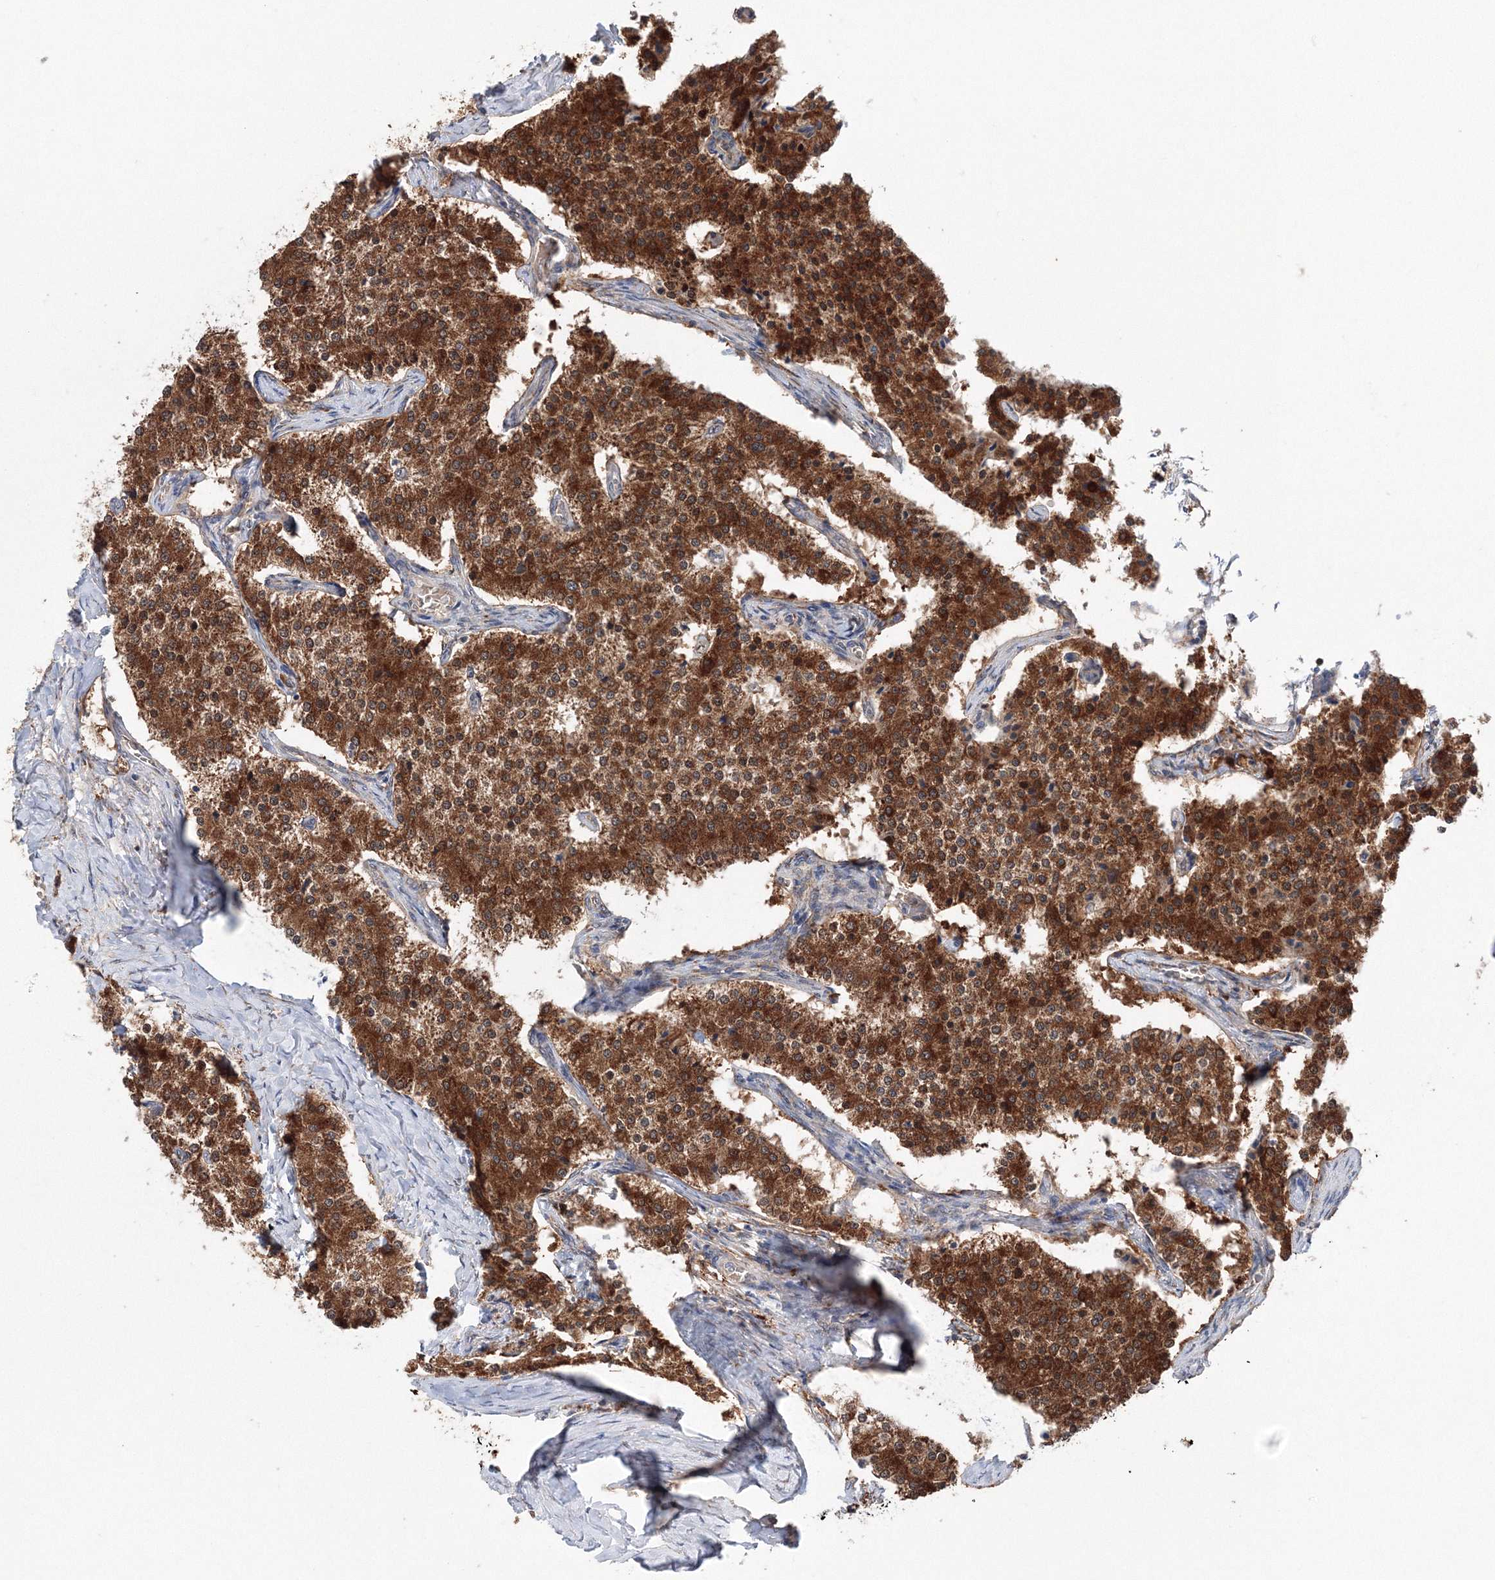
{"staining": {"intensity": "strong", "quantity": ">75%", "location": "cytoplasmic/membranous"}, "tissue": "carcinoid", "cell_type": "Tumor cells", "image_type": "cancer", "snomed": [{"axis": "morphology", "description": "Carcinoid, malignant, NOS"}, {"axis": "topography", "description": "Colon"}], "caption": "Immunohistochemistry (IHC) histopathology image of neoplastic tissue: carcinoid stained using immunohistochemistry shows high levels of strong protein expression localized specifically in the cytoplasmic/membranous of tumor cells, appearing as a cytoplasmic/membranous brown color.", "gene": "DIS3L2", "patient": {"sex": "female", "age": 52}}